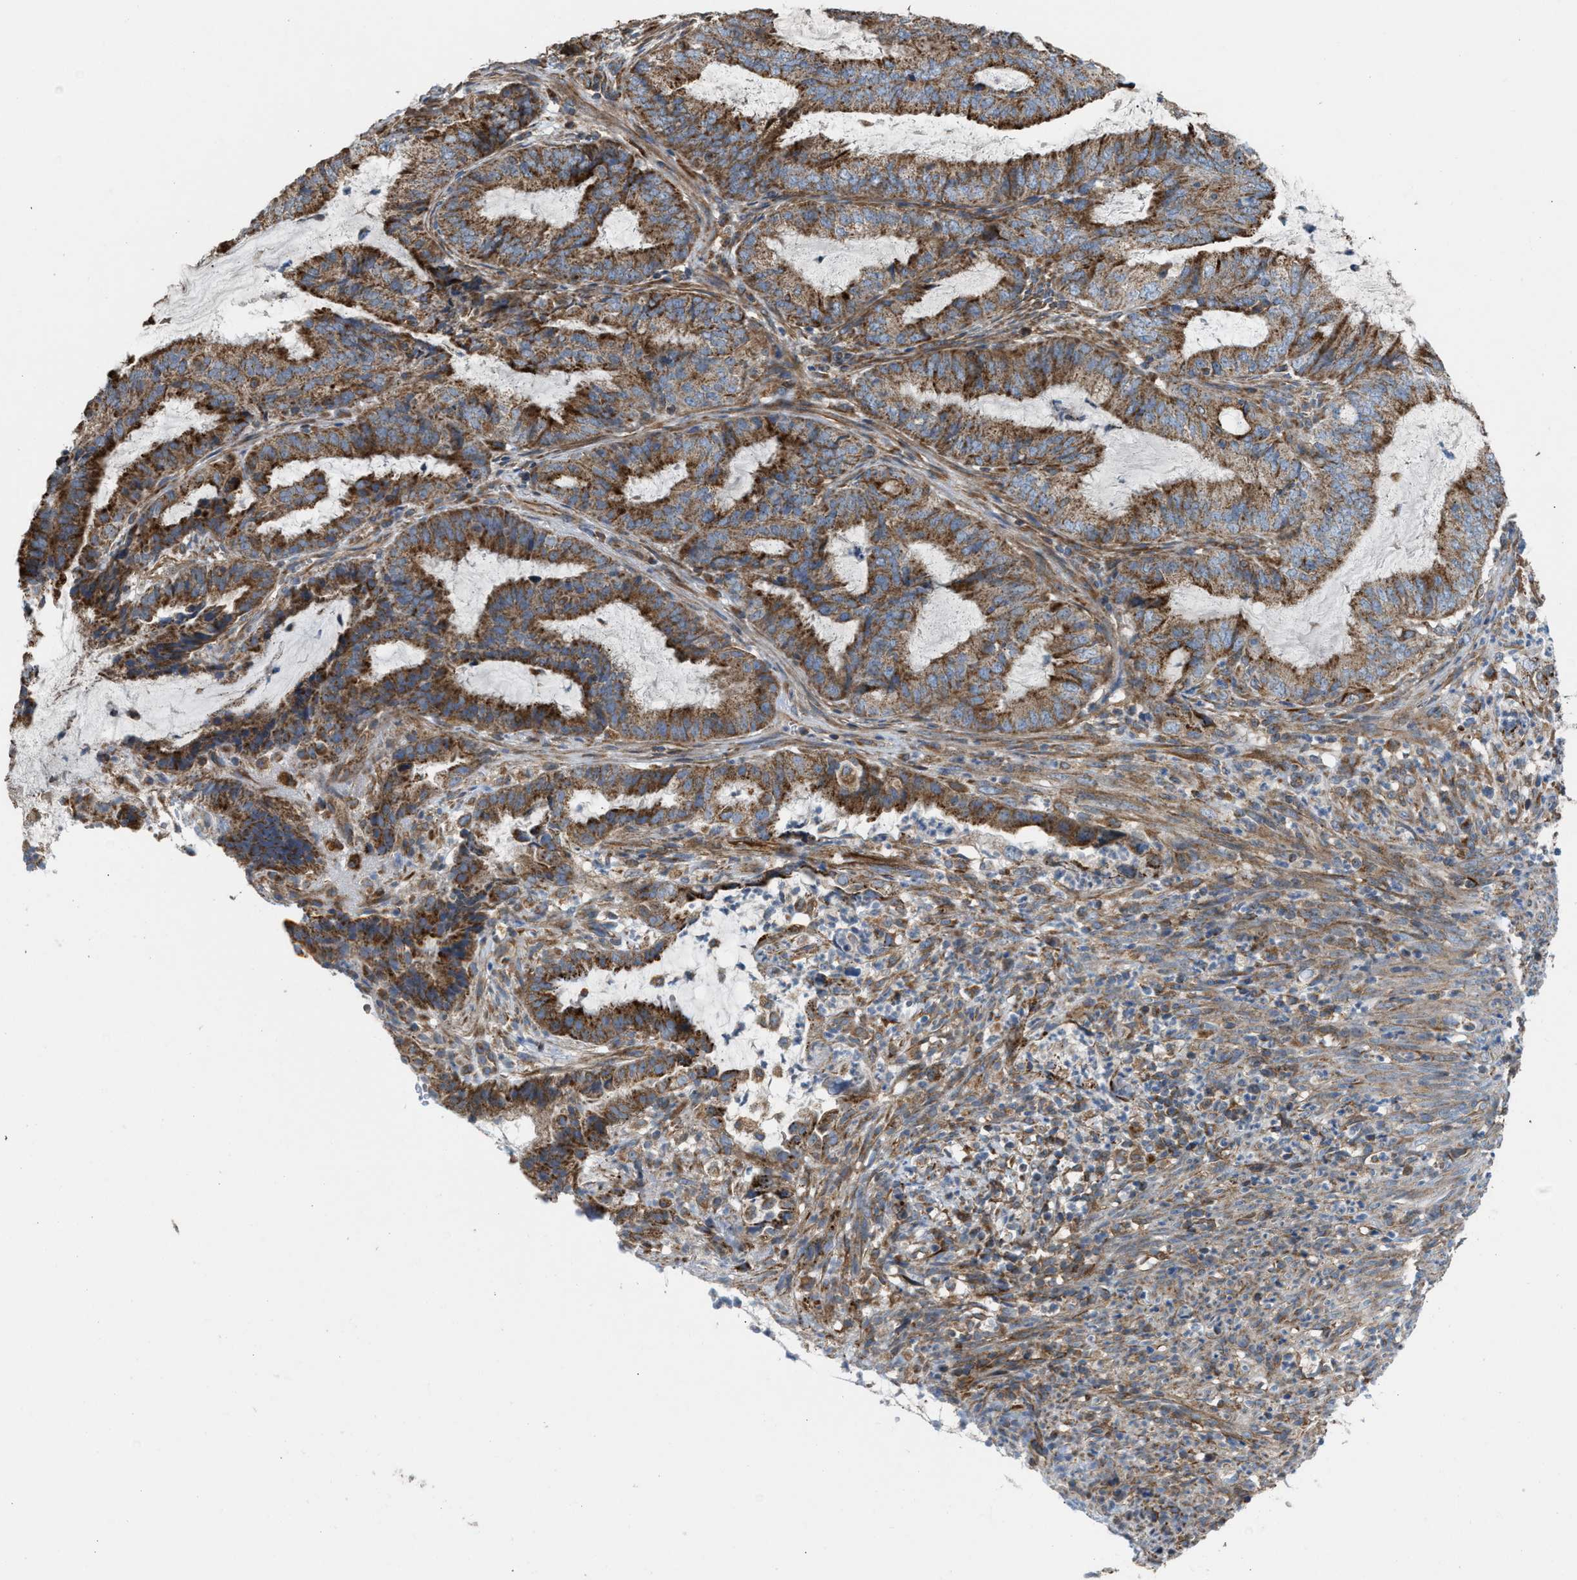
{"staining": {"intensity": "strong", "quantity": ">75%", "location": "cytoplasmic/membranous"}, "tissue": "endometrial cancer", "cell_type": "Tumor cells", "image_type": "cancer", "snomed": [{"axis": "morphology", "description": "Adenocarcinoma, NOS"}, {"axis": "topography", "description": "Endometrium"}], "caption": "Brown immunohistochemical staining in endometrial cancer demonstrates strong cytoplasmic/membranous positivity in about >75% of tumor cells.", "gene": "SLC10A3", "patient": {"sex": "female", "age": 51}}